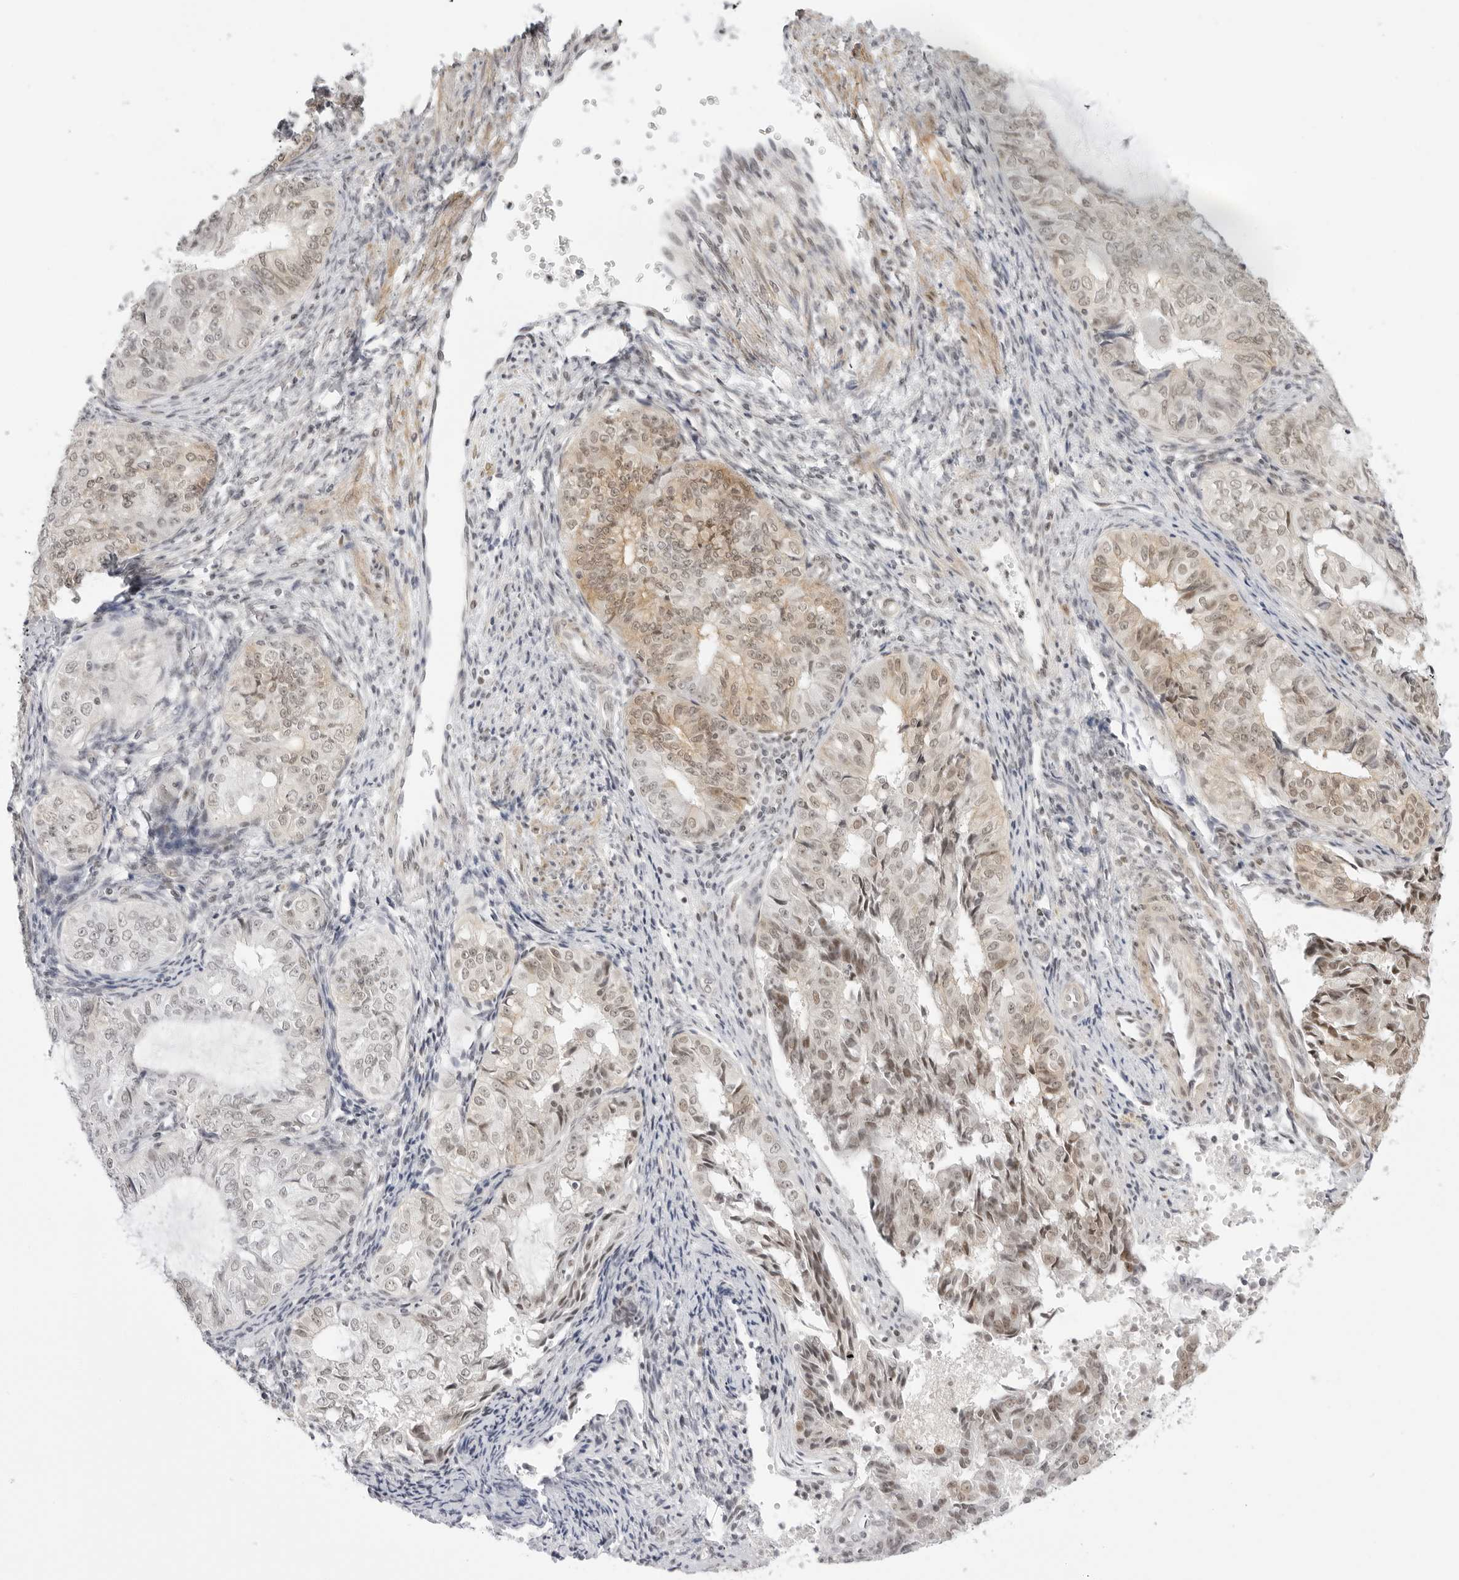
{"staining": {"intensity": "moderate", "quantity": "25%-75%", "location": "cytoplasmic/membranous,nuclear"}, "tissue": "endometrial cancer", "cell_type": "Tumor cells", "image_type": "cancer", "snomed": [{"axis": "morphology", "description": "Adenocarcinoma, NOS"}, {"axis": "topography", "description": "Endometrium"}], "caption": "Protein expression analysis of endometrial cancer (adenocarcinoma) reveals moderate cytoplasmic/membranous and nuclear positivity in approximately 25%-75% of tumor cells. (brown staining indicates protein expression, while blue staining denotes nuclei).", "gene": "TCIM", "patient": {"sex": "female", "age": 32}}